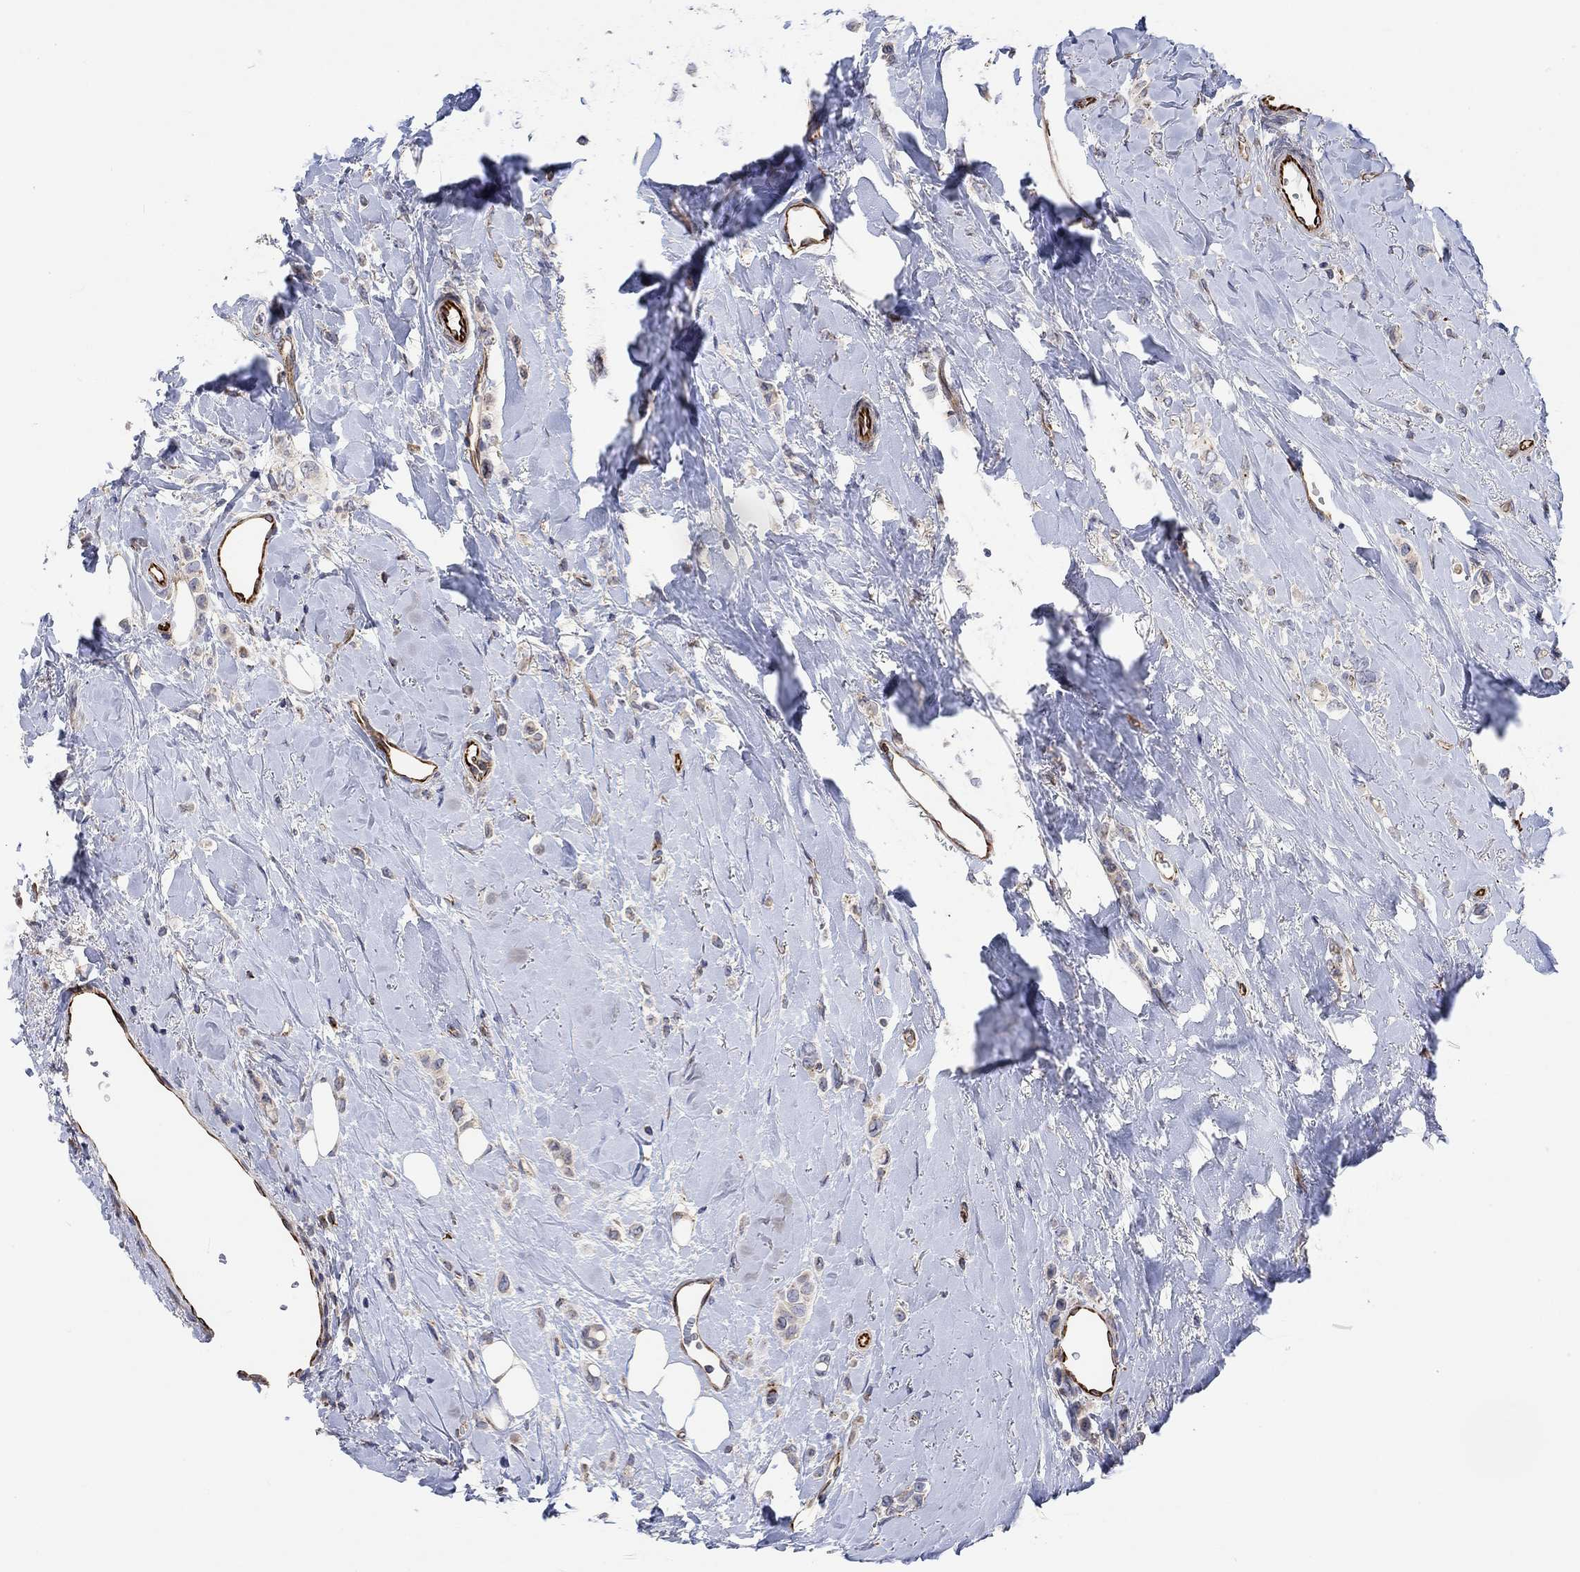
{"staining": {"intensity": "negative", "quantity": "none", "location": "none"}, "tissue": "breast cancer", "cell_type": "Tumor cells", "image_type": "cancer", "snomed": [{"axis": "morphology", "description": "Lobular carcinoma"}, {"axis": "topography", "description": "Breast"}], "caption": "An immunohistochemistry (IHC) image of breast cancer is shown. There is no staining in tumor cells of breast cancer. (DAB (3,3'-diaminobenzidine) immunohistochemistry (IHC) visualized using brightfield microscopy, high magnification).", "gene": "CAMK1D", "patient": {"sex": "female", "age": 66}}